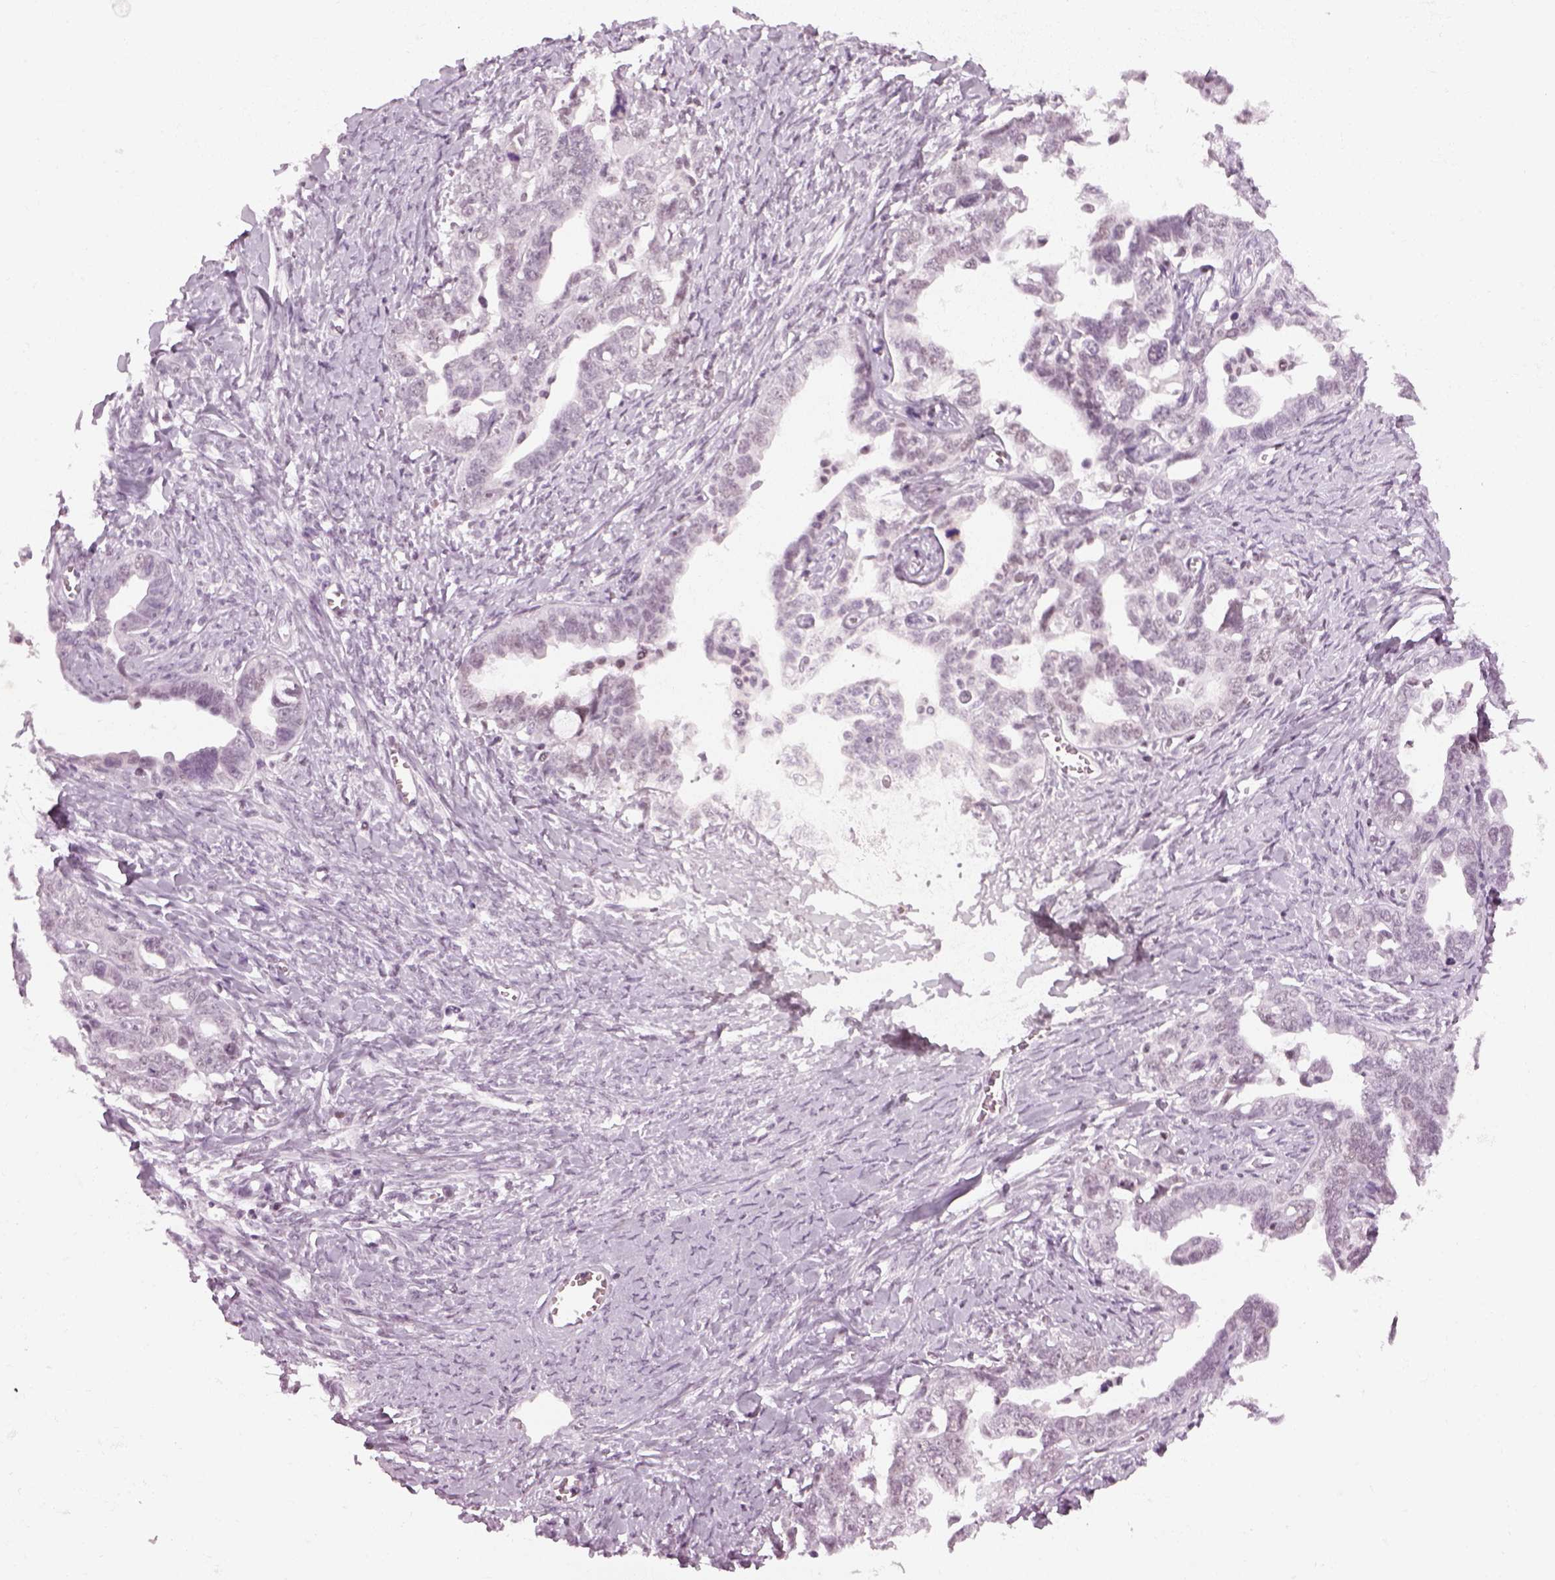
{"staining": {"intensity": "negative", "quantity": "none", "location": "none"}, "tissue": "ovarian cancer", "cell_type": "Tumor cells", "image_type": "cancer", "snomed": [{"axis": "morphology", "description": "Cystadenocarcinoma, serous, NOS"}, {"axis": "topography", "description": "Ovary"}], "caption": "The micrograph reveals no significant positivity in tumor cells of serous cystadenocarcinoma (ovarian). (DAB immunohistochemistry visualized using brightfield microscopy, high magnification).", "gene": "KCNG2", "patient": {"sex": "female", "age": 69}}